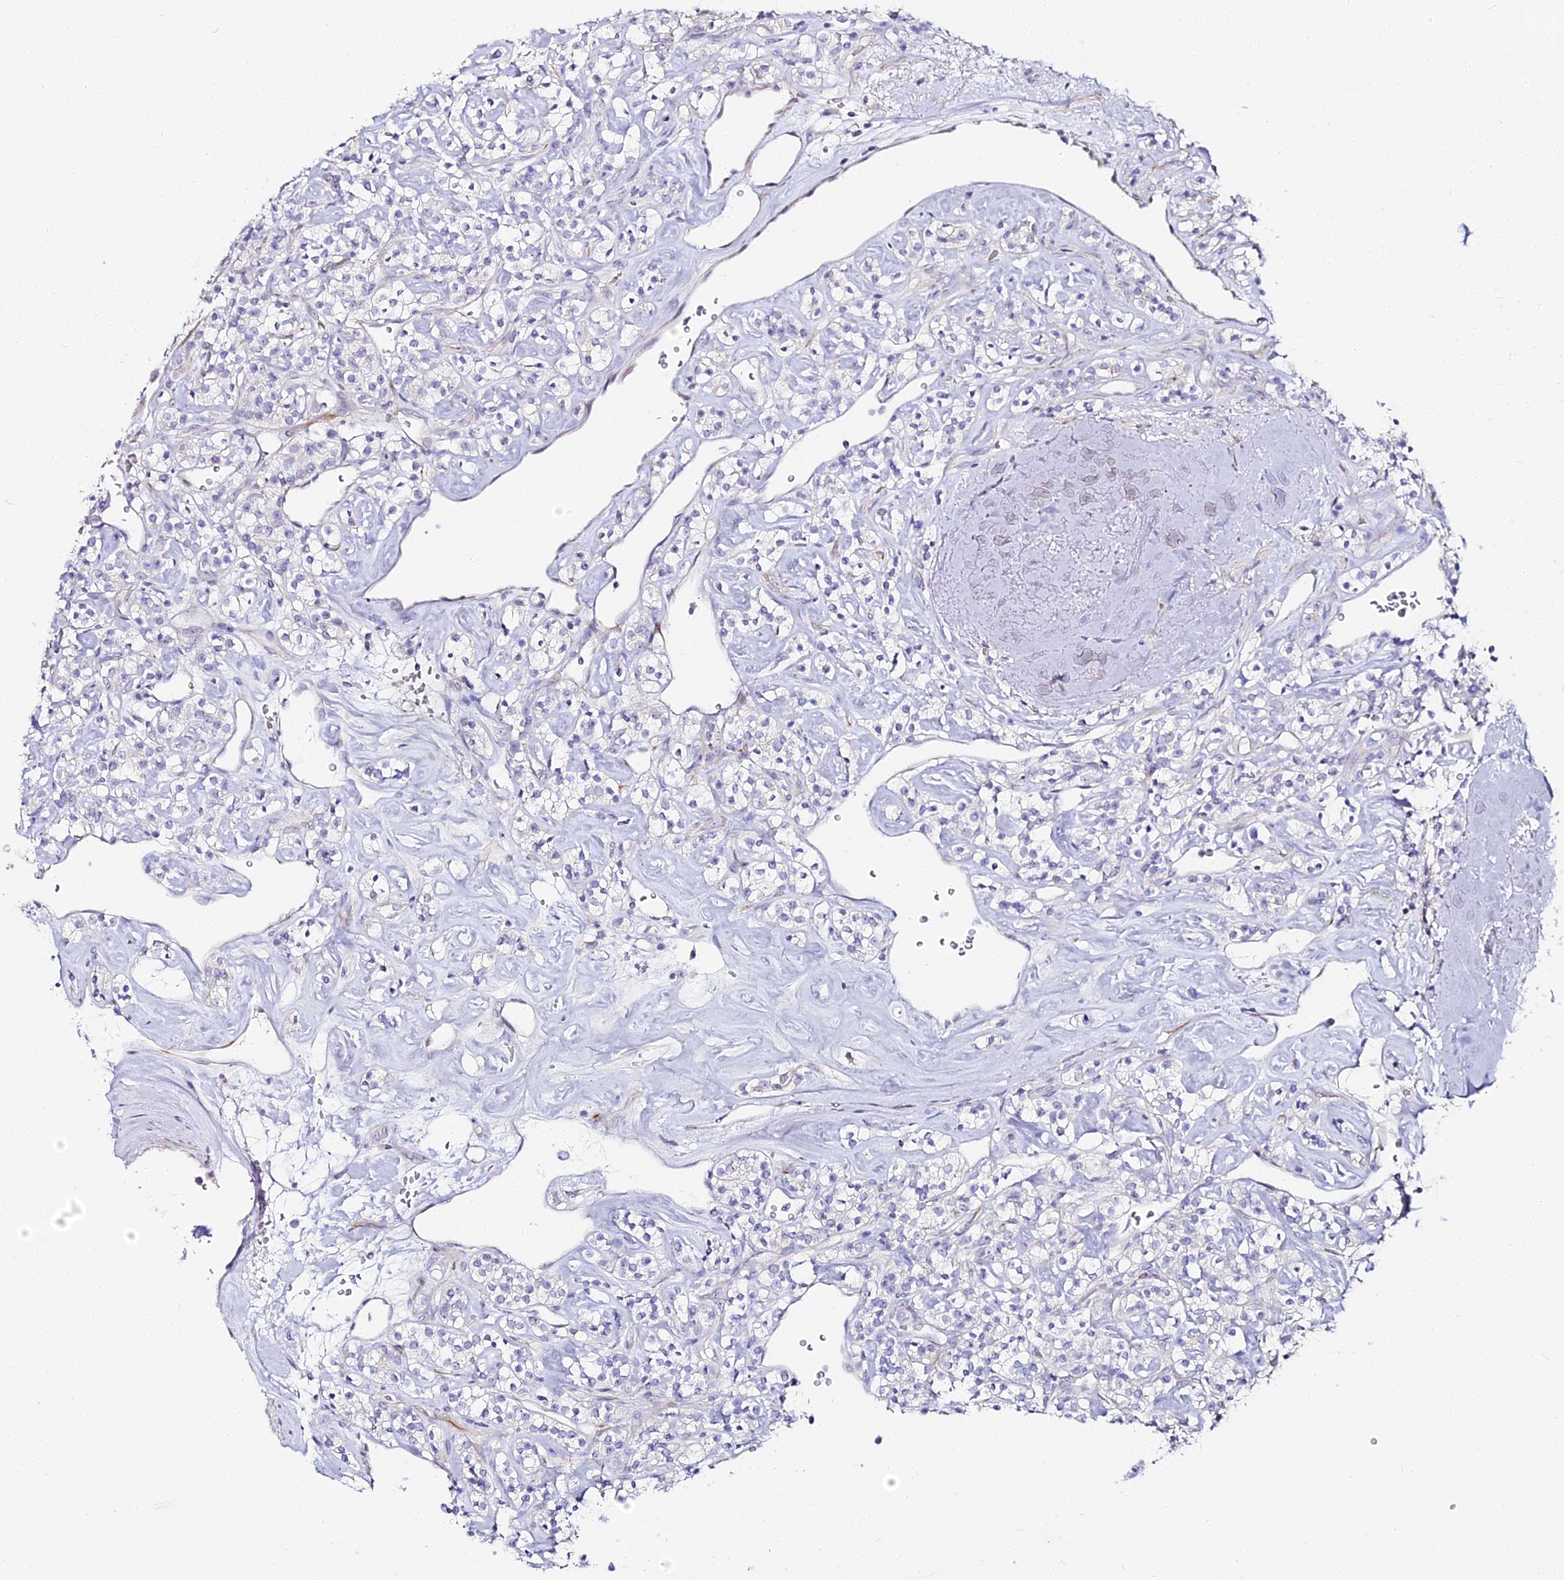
{"staining": {"intensity": "negative", "quantity": "none", "location": "none"}, "tissue": "renal cancer", "cell_type": "Tumor cells", "image_type": "cancer", "snomed": [{"axis": "morphology", "description": "Adenocarcinoma, NOS"}, {"axis": "topography", "description": "Kidney"}], "caption": "Immunohistochemistry (IHC) of human renal cancer (adenocarcinoma) shows no expression in tumor cells.", "gene": "ALPG", "patient": {"sex": "male", "age": 77}}